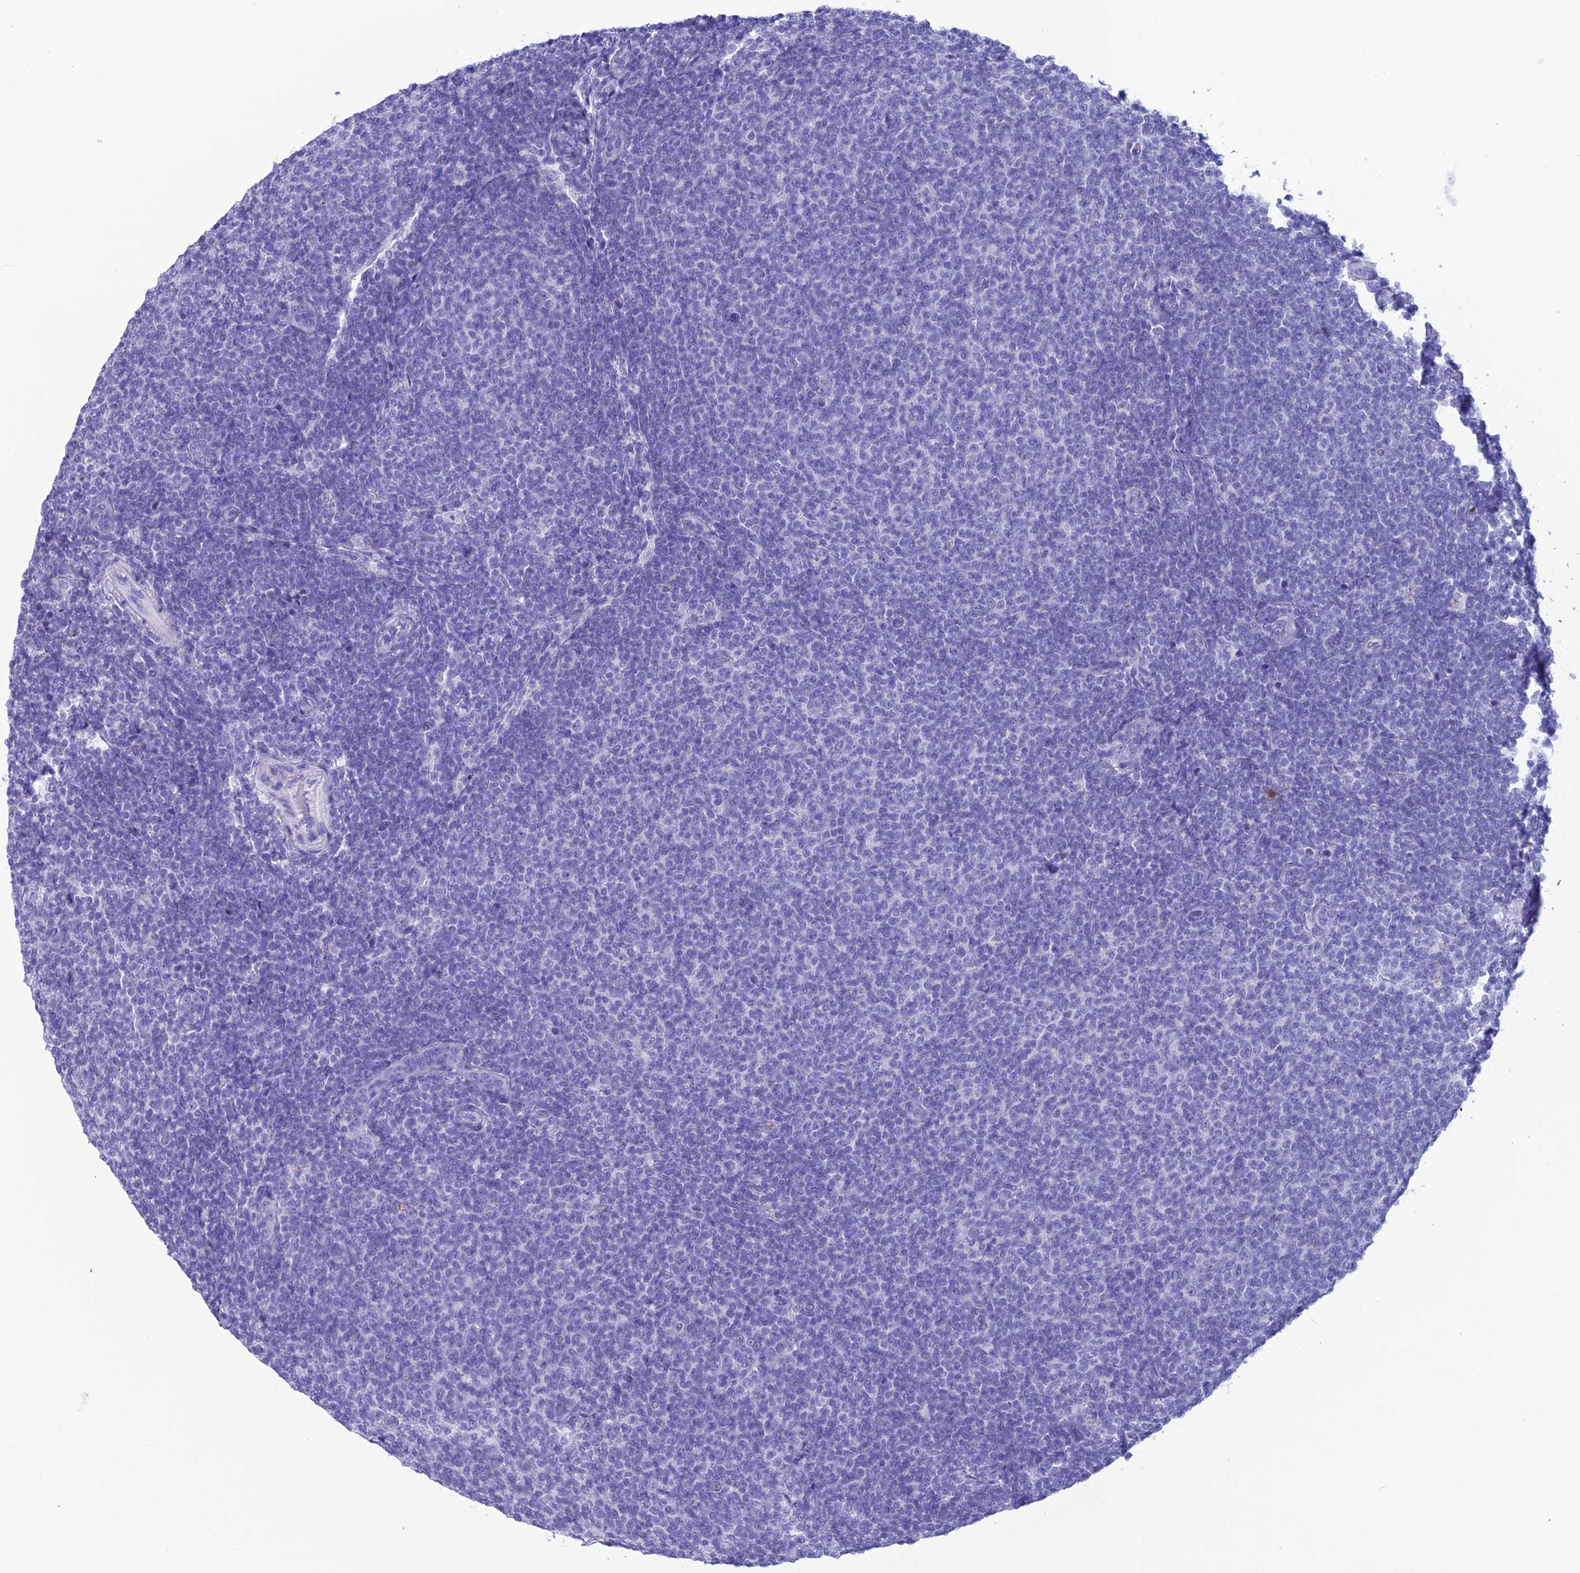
{"staining": {"intensity": "negative", "quantity": "none", "location": "none"}, "tissue": "lymphoma", "cell_type": "Tumor cells", "image_type": "cancer", "snomed": [{"axis": "morphology", "description": "Malignant lymphoma, non-Hodgkin's type, Low grade"}, {"axis": "topography", "description": "Lymph node"}], "caption": "Lymphoma was stained to show a protein in brown. There is no significant expression in tumor cells.", "gene": "TRAM1L1", "patient": {"sex": "male", "age": 66}}